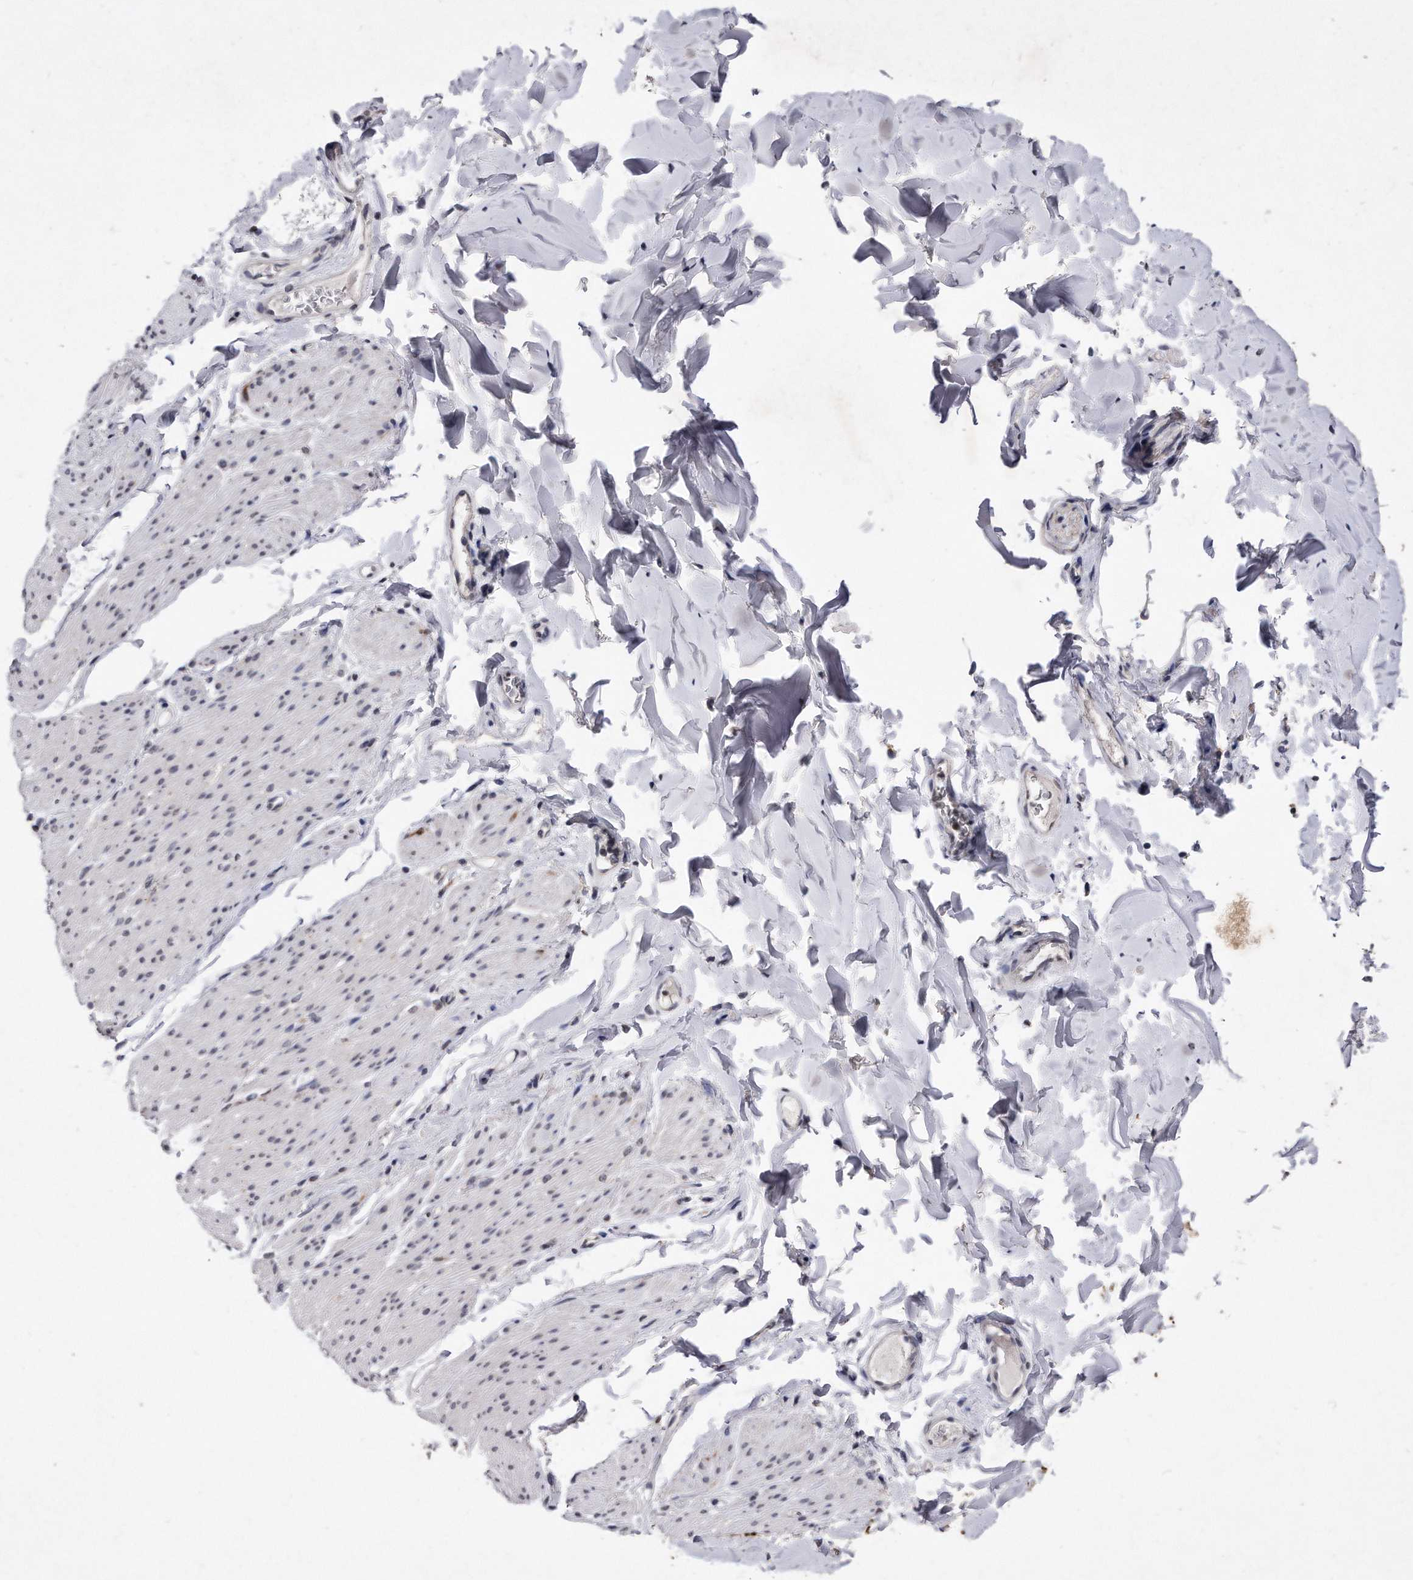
{"staining": {"intensity": "negative", "quantity": "none", "location": "none"}, "tissue": "smooth muscle", "cell_type": "Smooth muscle cells", "image_type": "normal", "snomed": [{"axis": "morphology", "description": "Normal tissue, NOS"}, {"axis": "topography", "description": "Colon"}, {"axis": "topography", "description": "Peripheral nerve tissue"}], "caption": "High magnification brightfield microscopy of benign smooth muscle stained with DAB (3,3'-diaminobenzidine) (brown) and counterstained with hematoxylin (blue): smooth muscle cells show no significant positivity.", "gene": "DAB1", "patient": {"sex": "female", "age": 61}}